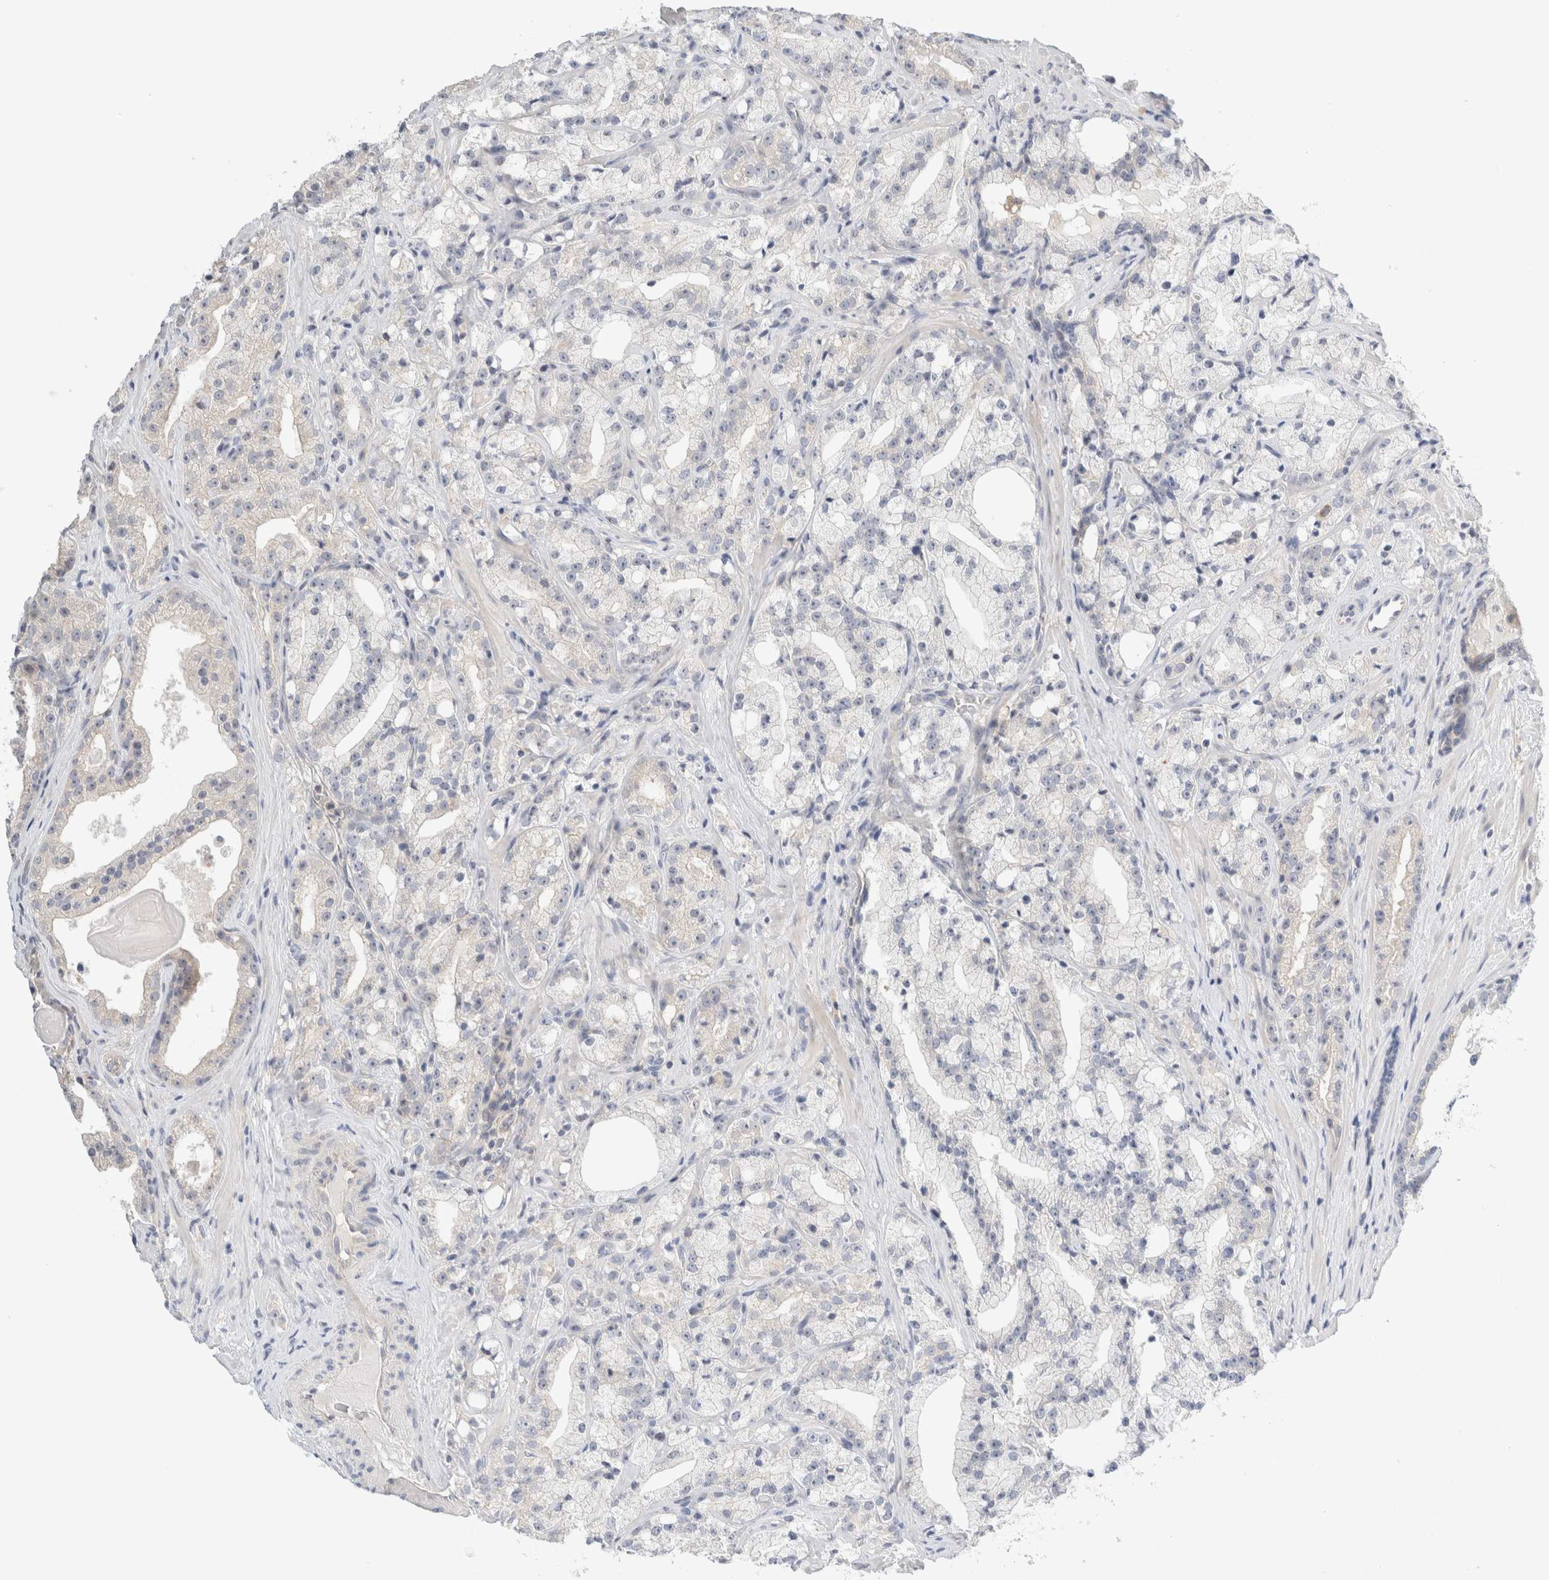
{"staining": {"intensity": "negative", "quantity": "none", "location": "none"}, "tissue": "prostate cancer", "cell_type": "Tumor cells", "image_type": "cancer", "snomed": [{"axis": "morphology", "description": "Adenocarcinoma, High grade"}, {"axis": "topography", "description": "Prostate"}], "caption": "This is an immunohistochemistry (IHC) histopathology image of human prostate cancer. There is no expression in tumor cells.", "gene": "SDR16C5", "patient": {"sex": "male", "age": 64}}